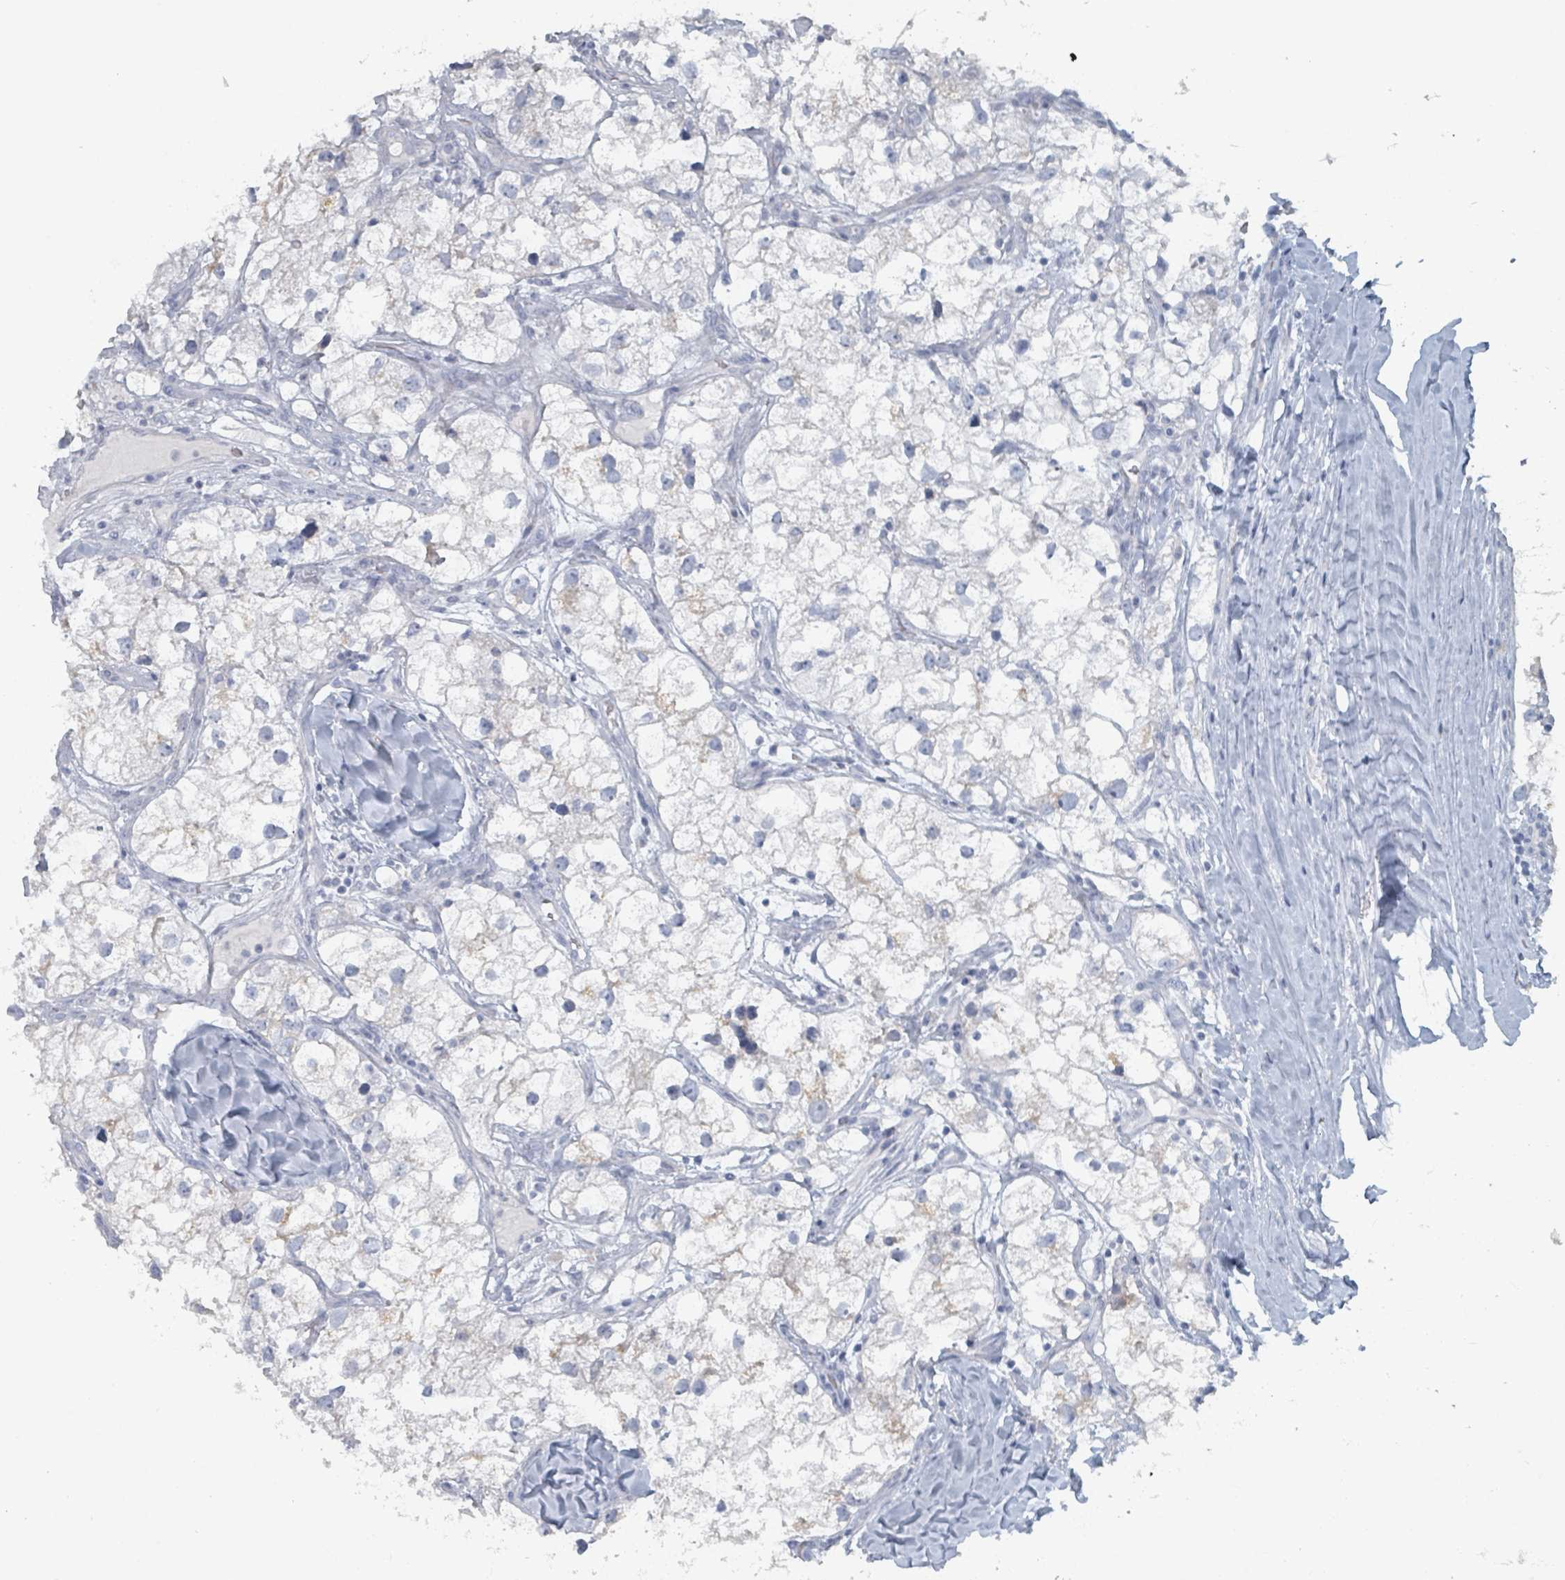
{"staining": {"intensity": "negative", "quantity": "none", "location": "none"}, "tissue": "renal cancer", "cell_type": "Tumor cells", "image_type": "cancer", "snomed": [{"axis": "morphology", "description": "Adenocarcinoma, NOS"}, {"axis": "topography", "description": "Kidney"}], "caption": "Immunohistochemistry image of neoplastic tissue: renal cancer stained with DAB (3,3'-diaminobenzidine) exhibits no significant protein positivity in tumor cells. (Immunohistochemistry (ihc), brightfield microscopy, high magnification).", "gene": "HEATR5A", "patient": {"sex": "male", "age": 59}}